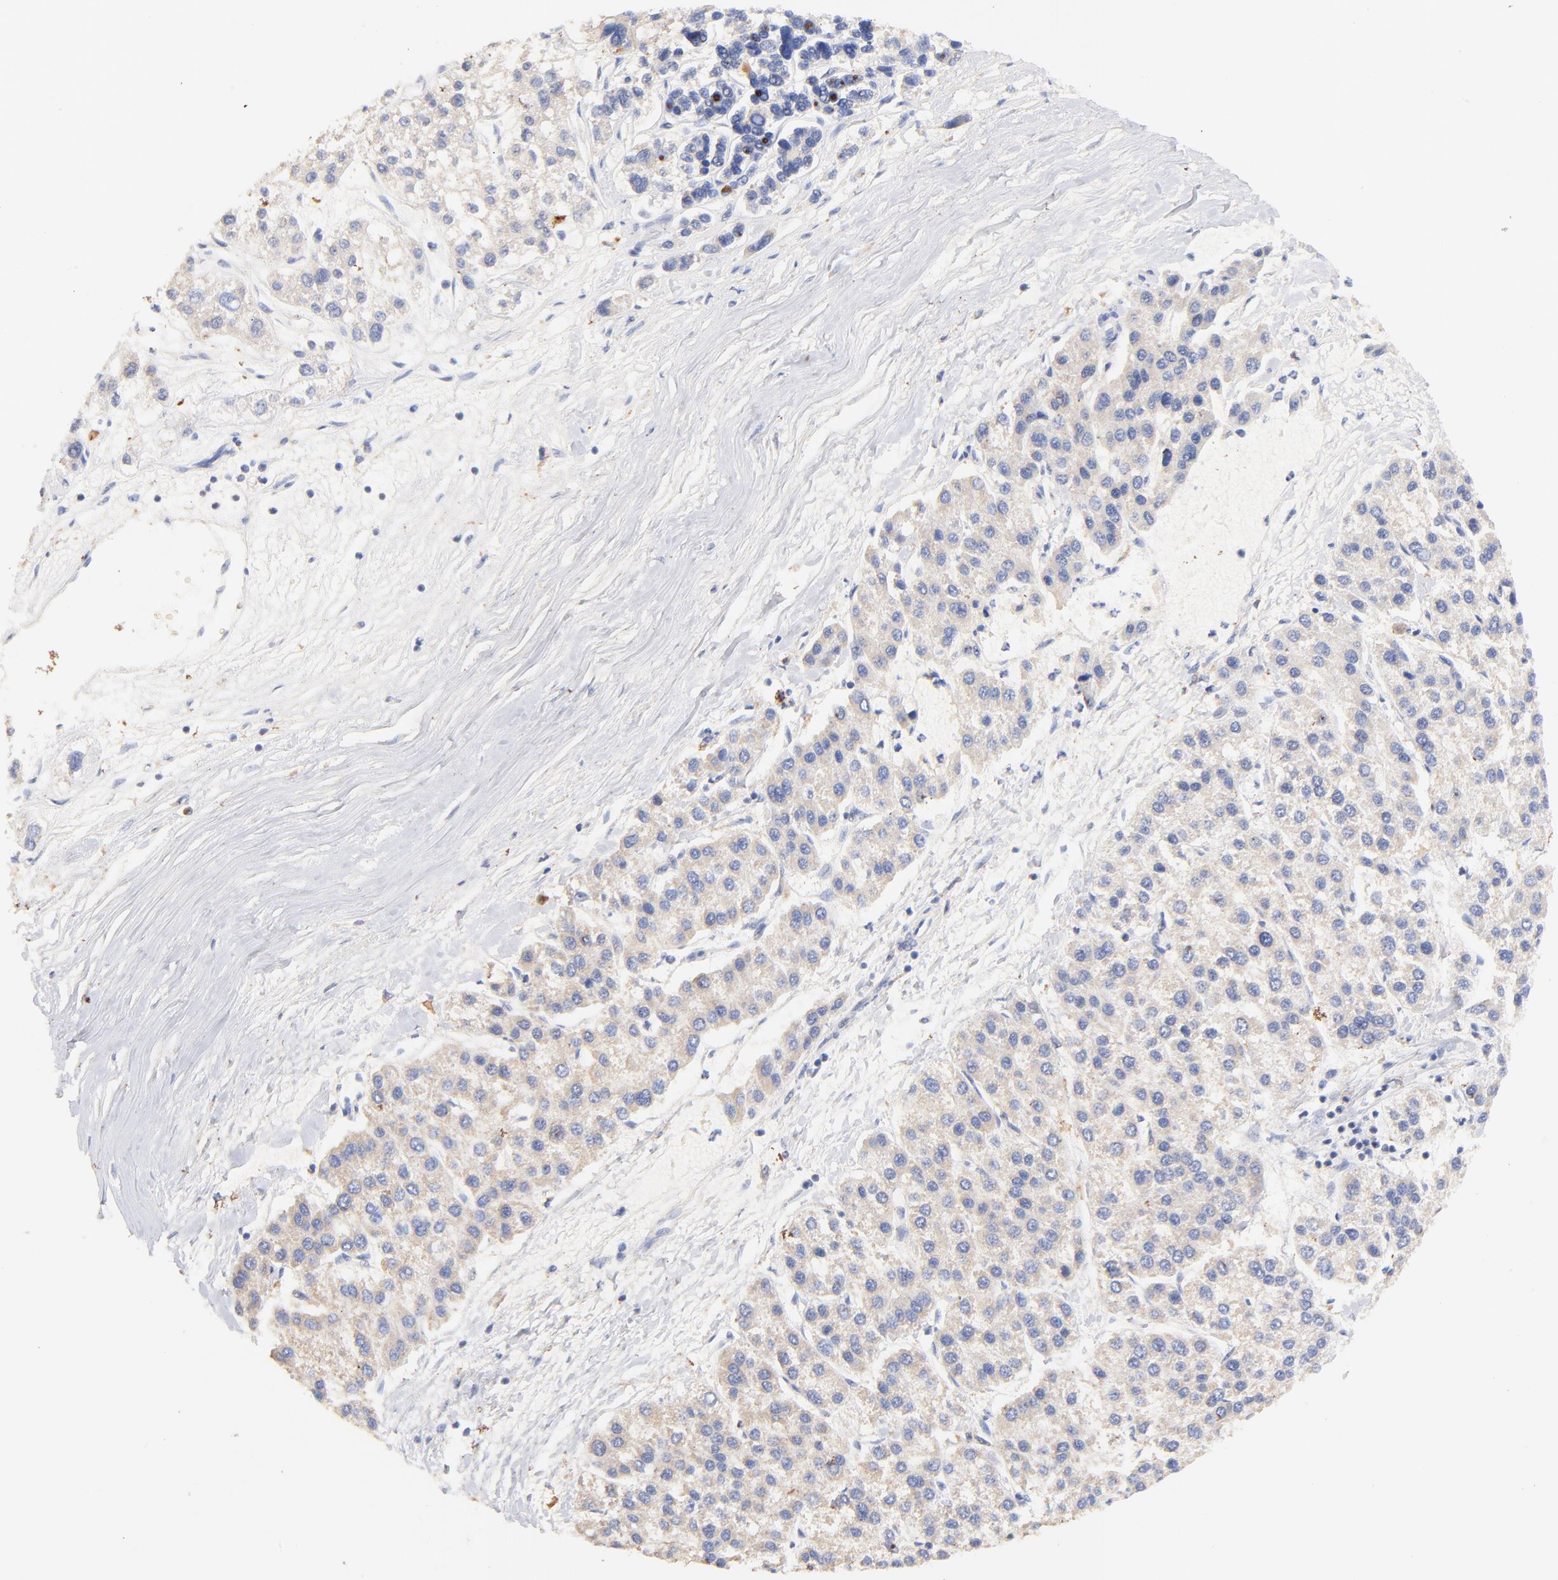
{"staining": {"intensity": "weak", "quantity": ">75%", "location": "cytoplasmic/membranous"}, "tissue": "liver cancer", "cell_type": "Tumor cells", "image_type": "cancer", "snomed": [{"axis": "morphology", "description": "Carcinoma, Hepatocellular, NOS"}, {"axis": "topography", "description": "Liver"}], "caption": "The photomicrograph displays immunohistochemical staining of hepatocellular carcinoma (liver). There is weak cytoplasmic/membranous expression is present in approximately >75% of tumor cells.", "gene": "IGLV7-43", "patient": {"sex": "female", "age": 85}}